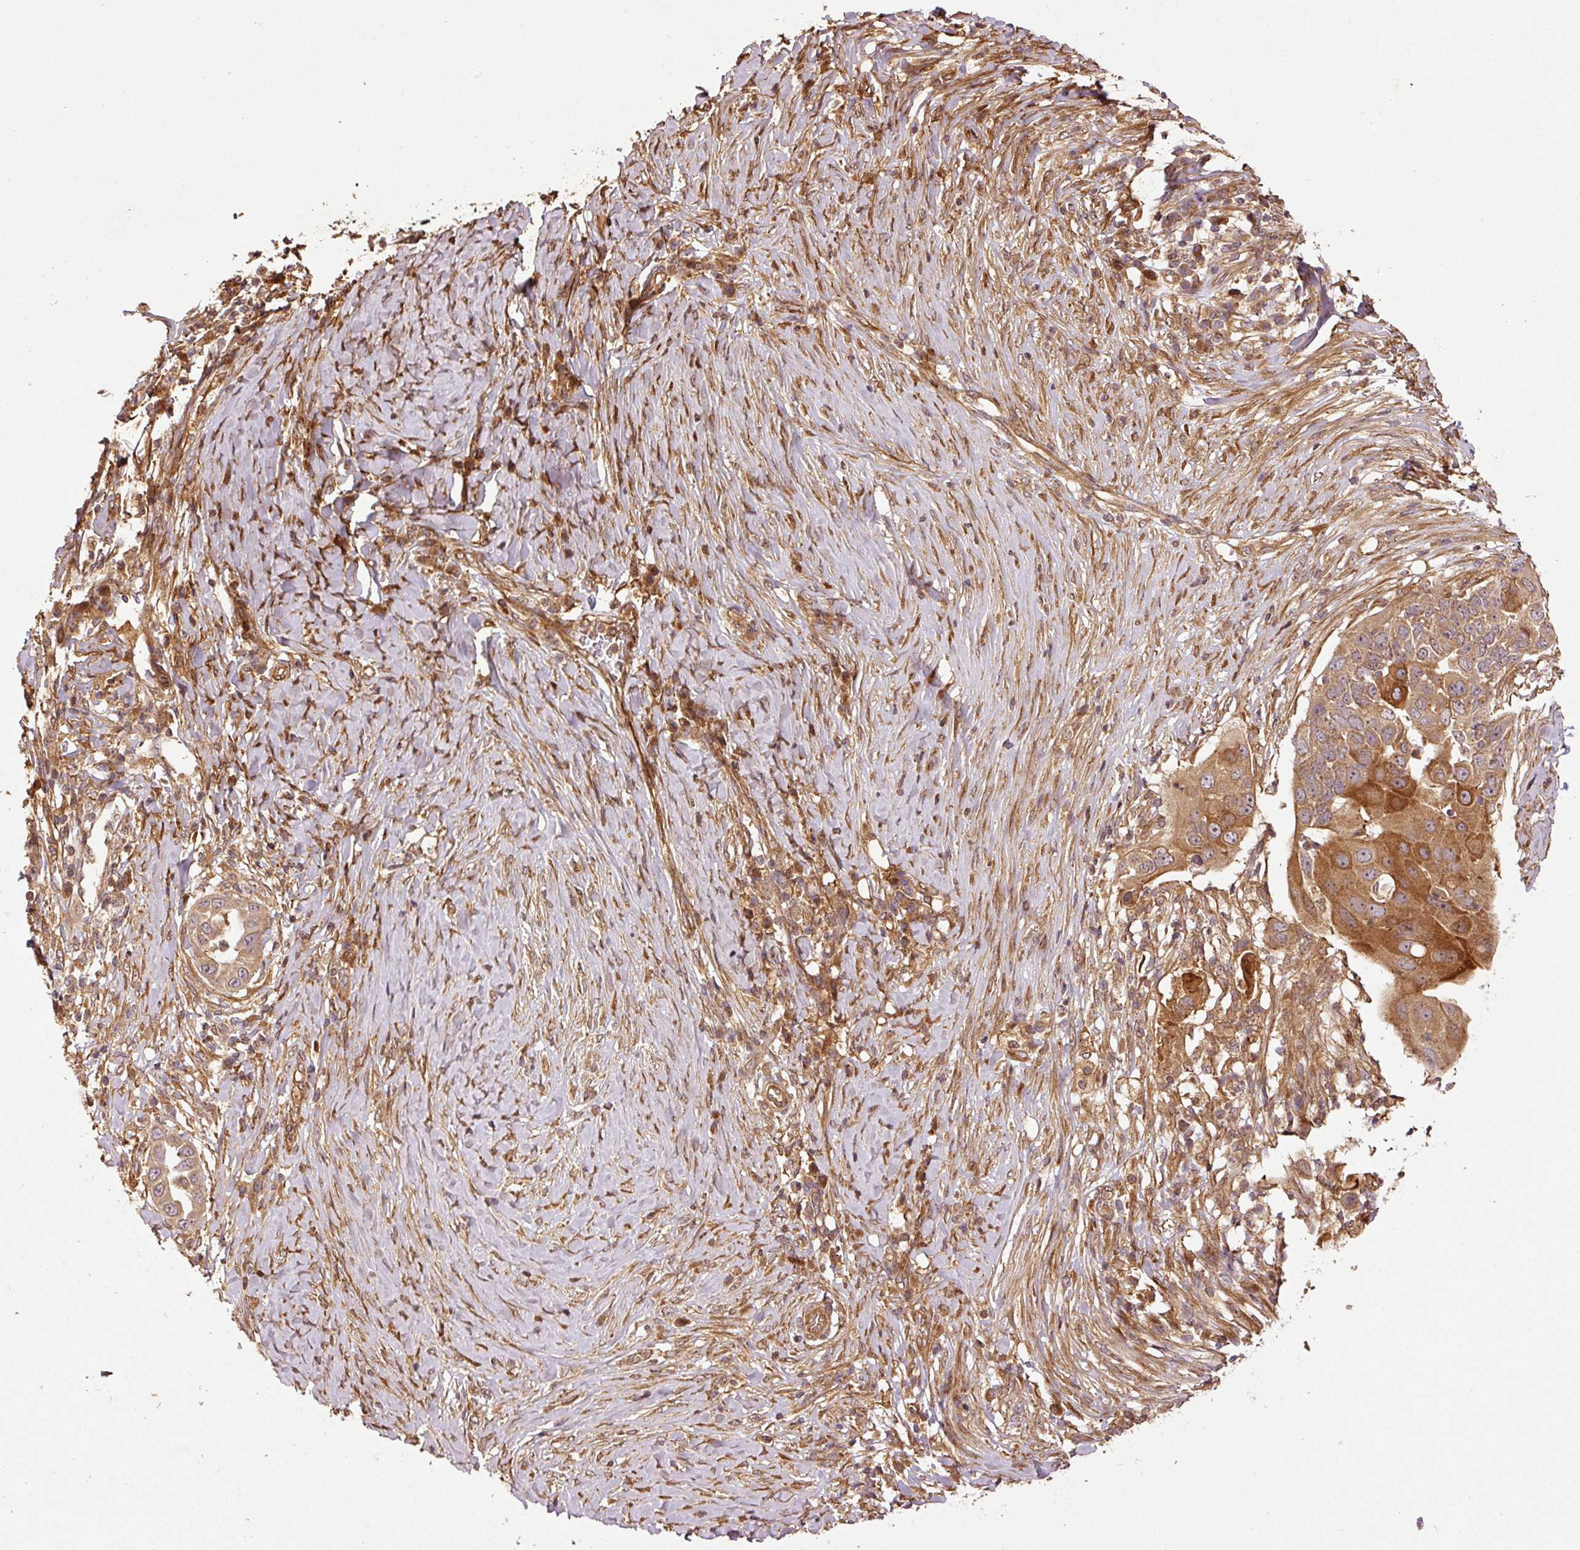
{"staining": {"intensity": "moderate", "quantity": ">75%", "location": "cytoplasmic/membranous,nuclear"}, "tissue": "skin cancer", "cell_type": "Tumor cells", "image_type": "cancer", "snomed": [{"axis": "morphology", "description": "Squamous cell carcinoma, NOS"}, {"axis": "topography", "description": "Skin"}], "caption": "Skin squamous cell carcinoma was stained to show a protein in brown. There is medium levels of moderate cytoplasmic/membranous and nuclear positivity in approximately >75% of tumor cells.", "gene": "OXER1", "patient": {"sex": "female", "age": 44}}